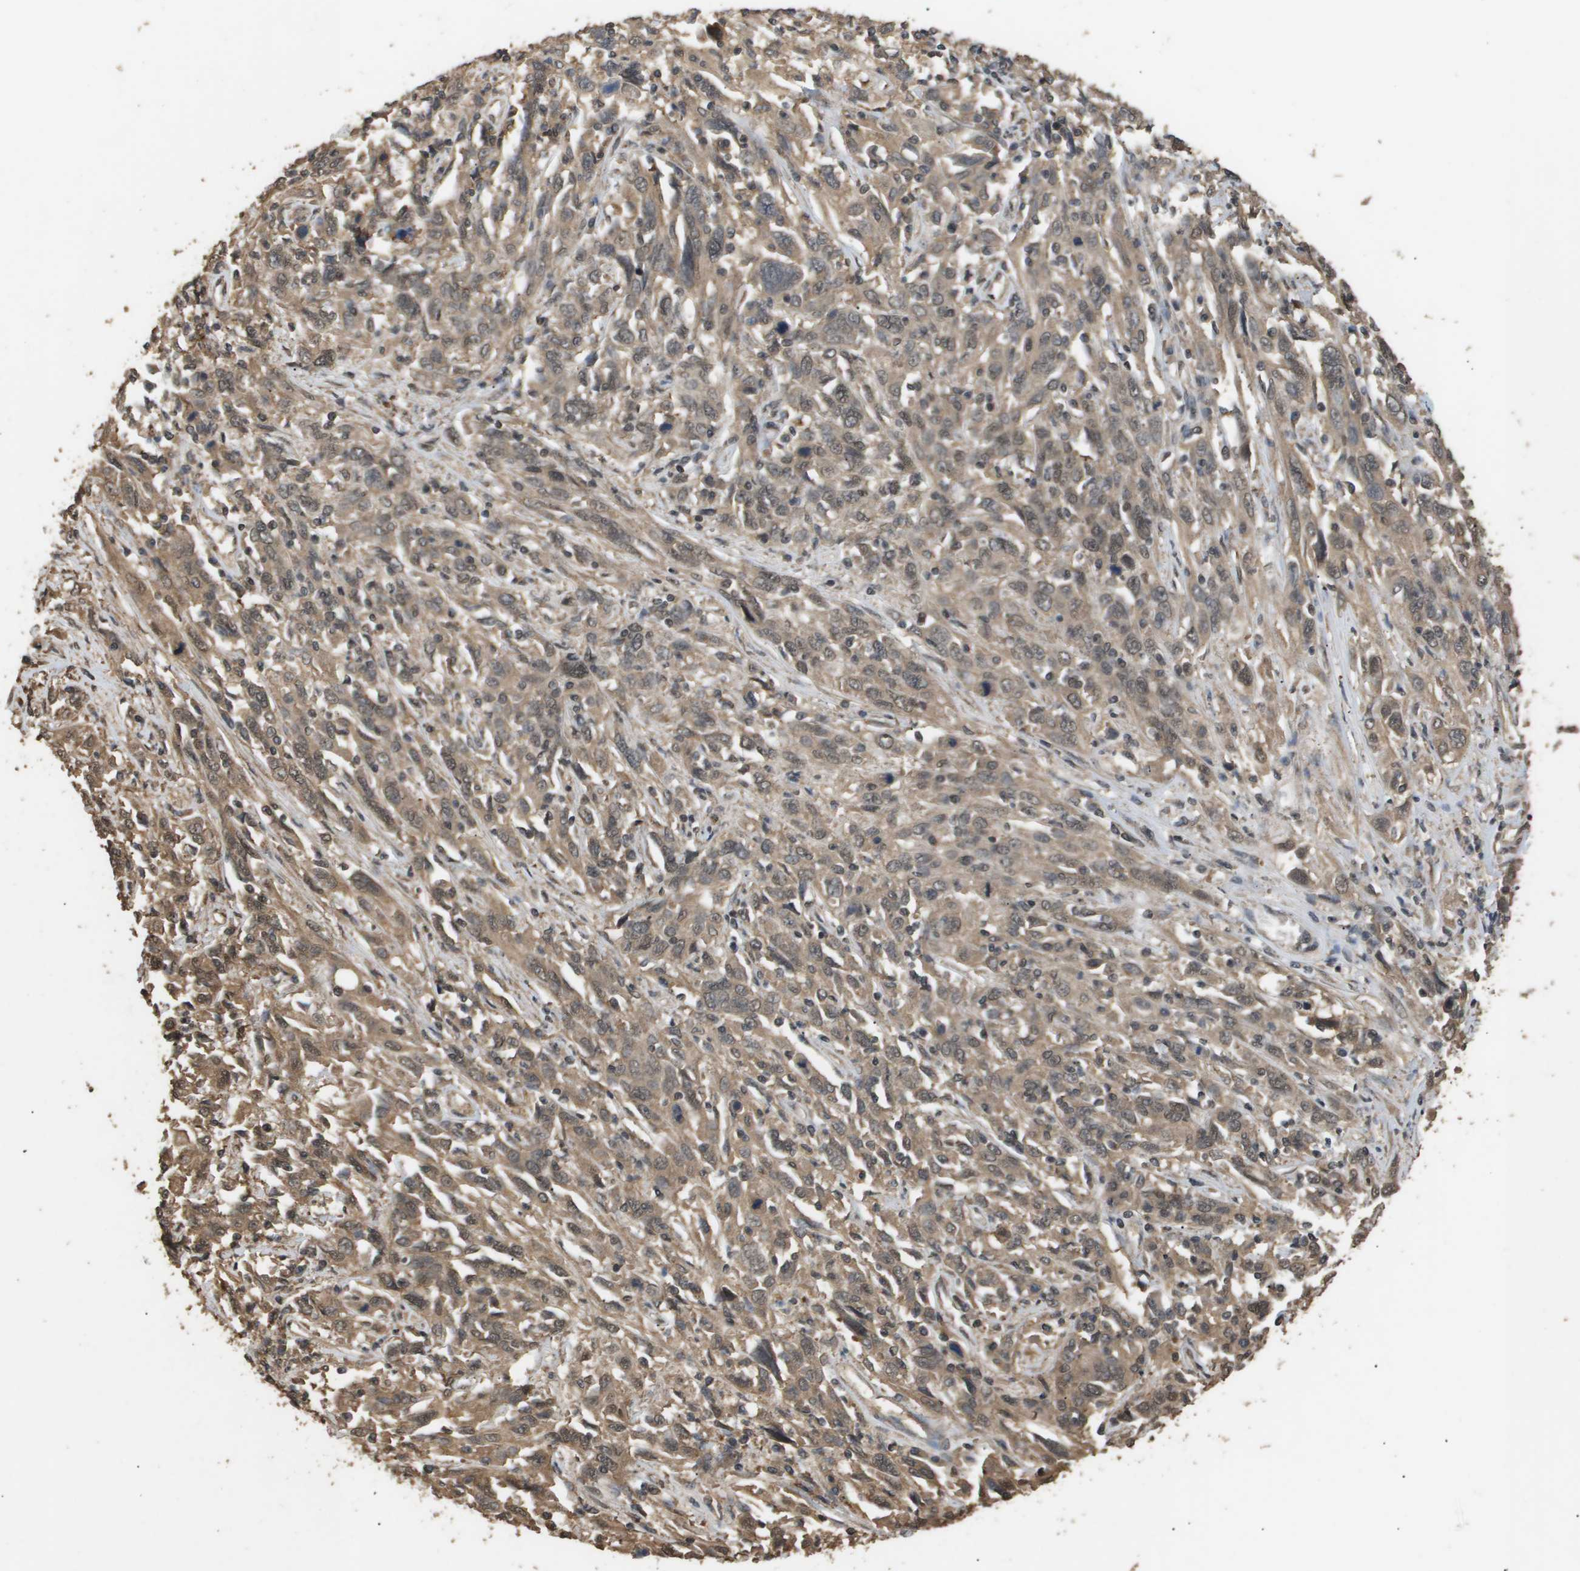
{"staining": {"intensity": "moderate", "quantity": ">75%", "location": "cytoplasmic/membranous,nuclear"}, "tissue": "cervical cancer", "cell_type": "Tumor cells", "image_type": "cancer", "snomed": [{"axis": "morphology", "description": "Squamous cell carcinoma, NOS"}, {"axis": "topography", "description": "Cervix"}], "caption": "Cervical cancer (squamous cell carcinoma) stained with DAB immunohistochemistry (IHC) exhibits medium levels of moderate cytoplasmic/membranous and nuclear staining in about >75% of tumor cells.", "gene": "ING1", "patient": {"sex": "female", "age": 46}}